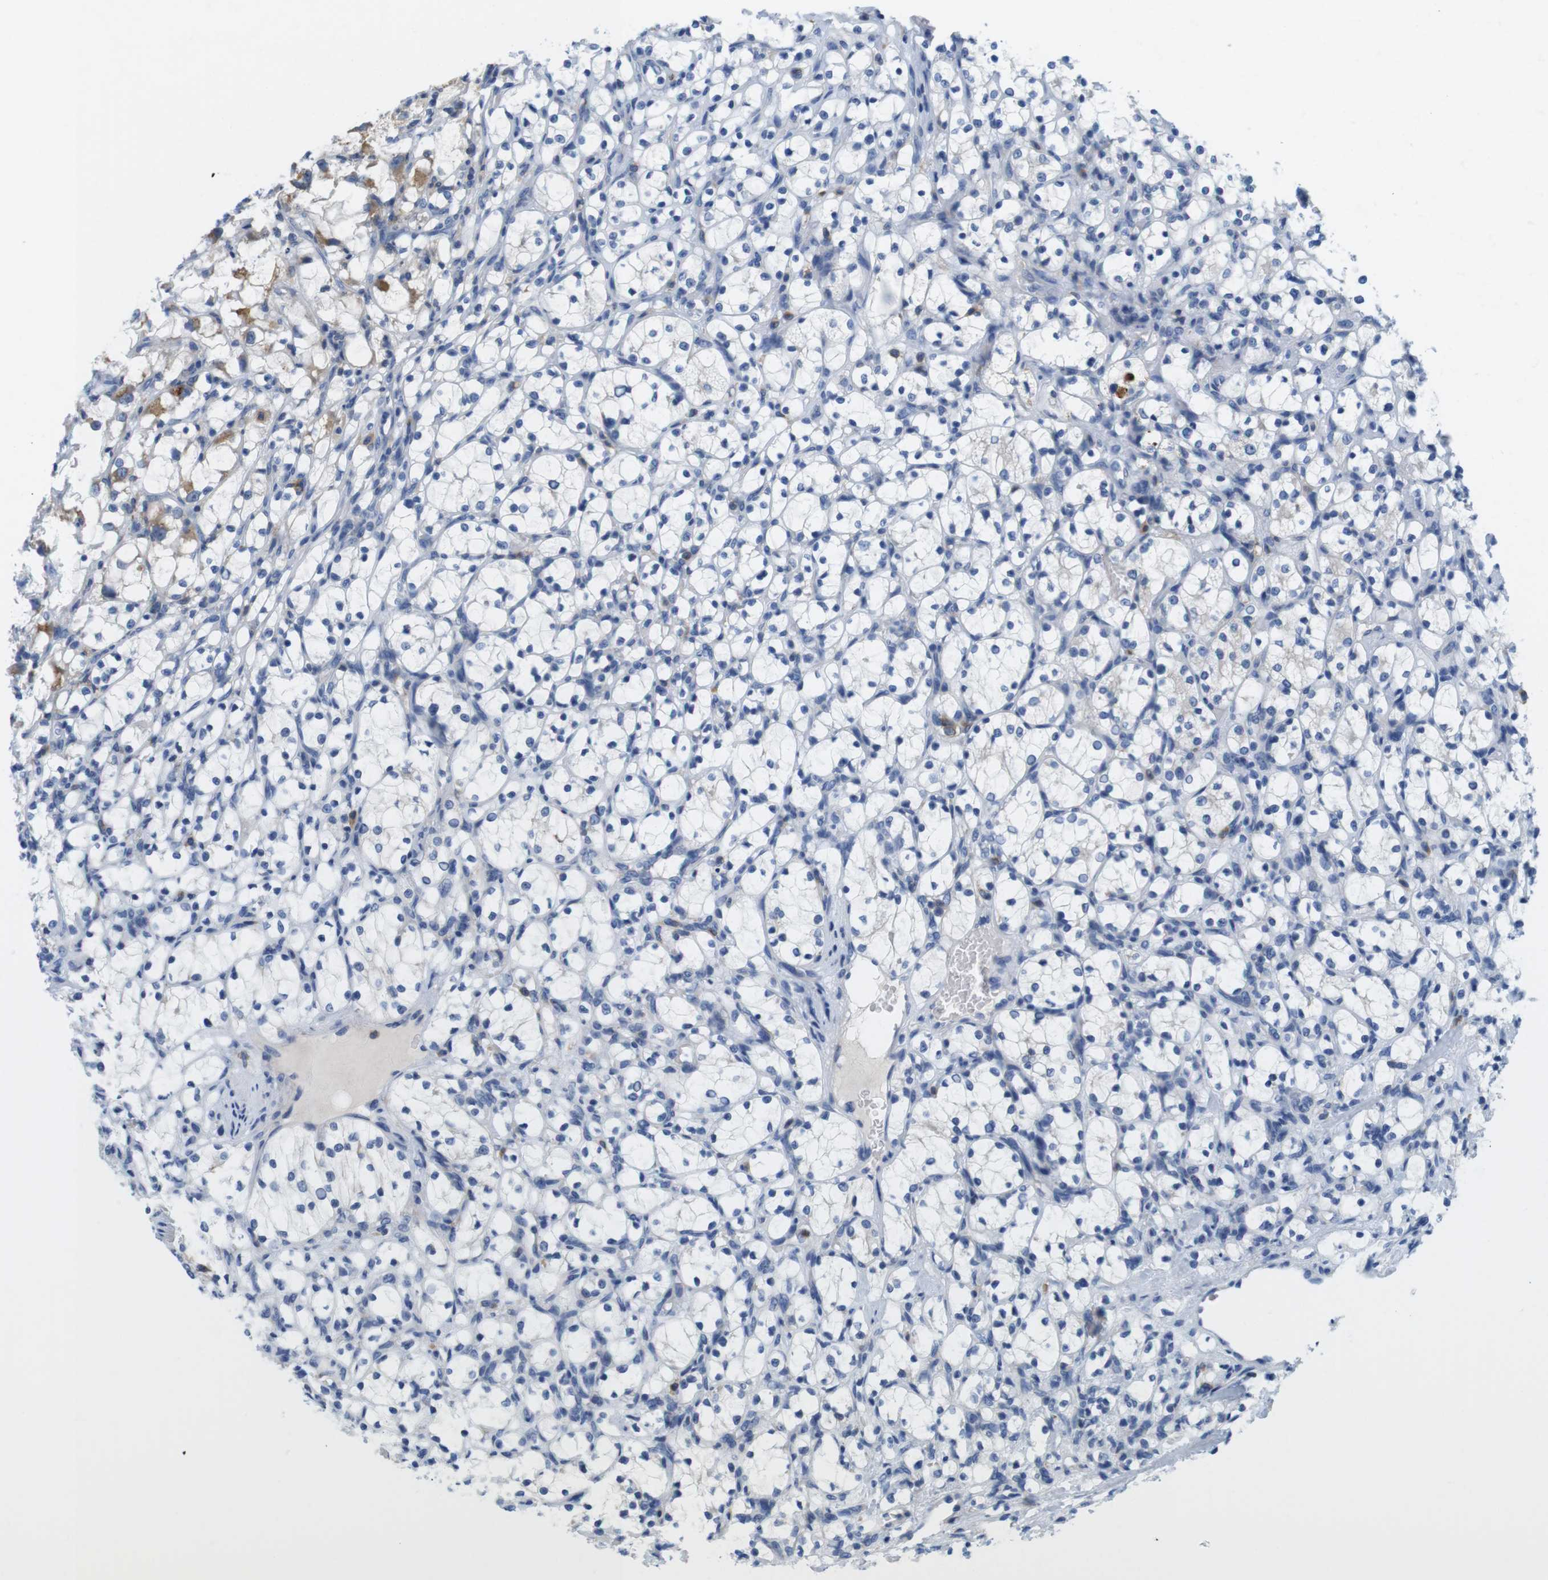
{"staining": {"intensity": "negative", "quantity": "none", "location": "none"}, "tissue": "renal cancer", "cell_type": "Tumor cells", "image_type": "cancer", "snomed": [{"axis": "morphology", "description": "Adenocarcinoma, NOS"}, {"axis": "topography", "description": "Kidney"}], "caption": "Immunohistochemical staining of adenocarcinoma (renal) reveals no significant expression in tumor cells.", "gene": "CNGA2", "patient": {"sex": "female", "age": 69}}